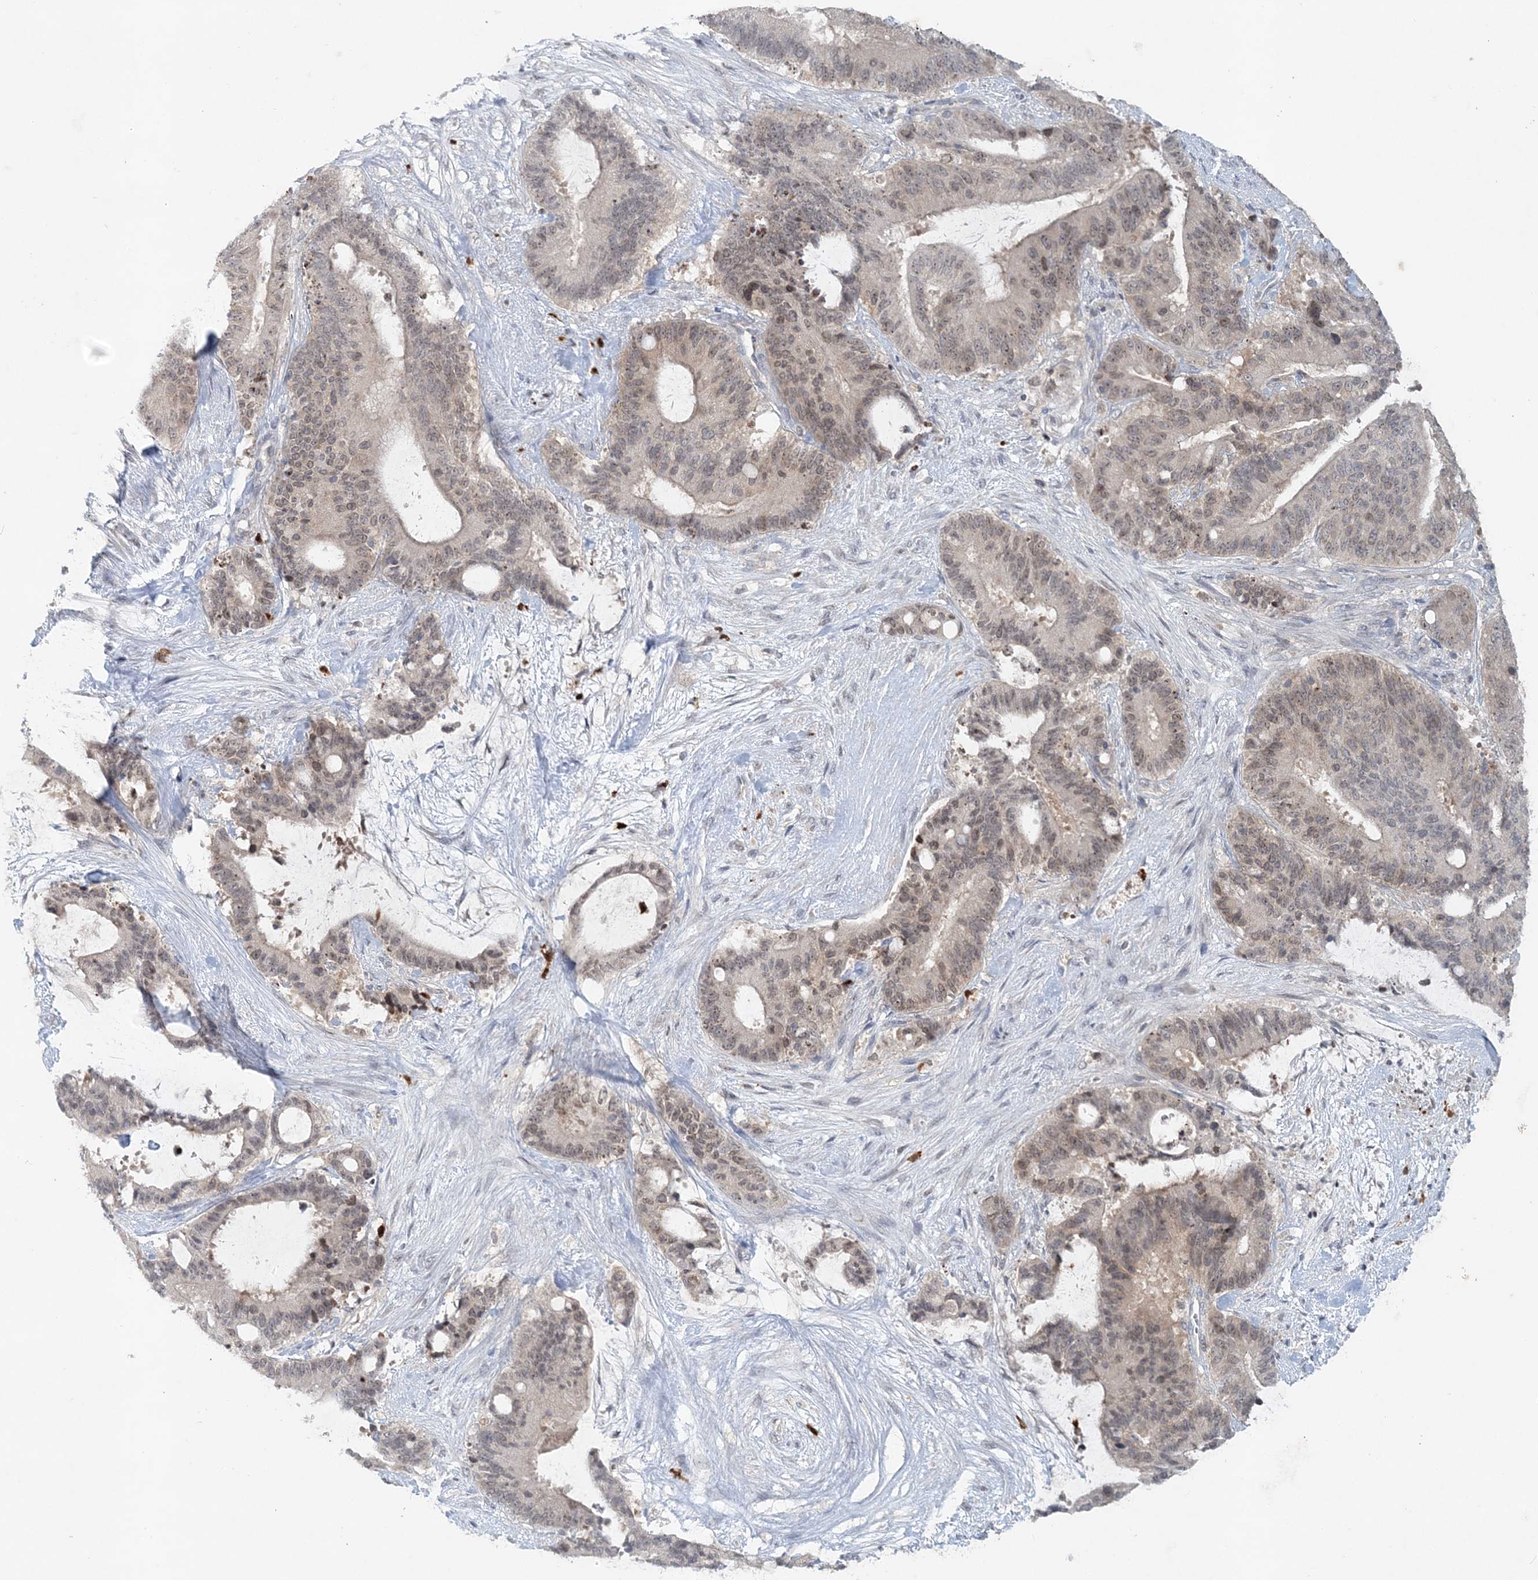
{"staining": {"intensity": "weak", "quantity": "<25%", "location": "nuclear"}, "tissue": "liver cancer", "cell_type": "Tumor cells", "image_type": "cancer", "snomed": [{"axis": "morphology", "description": "Normal tissue, NOS"}, {"axis": "morphology", "description": "Cholangiocarcinoma"}, {"axis": "topography", "description": "Liver"}, {"axis": "topography", "description": "Peripheral nerve tissue"}], "caption": "Protein analysis of cholangiocarcinoma (liver) exhibits no significant expression in tumor cells. (DAB (3,3'-diaminobenzidine) IHC, high magnification).", "gene": "NUP54", "patient": {"sex": "female", "age": 73}}